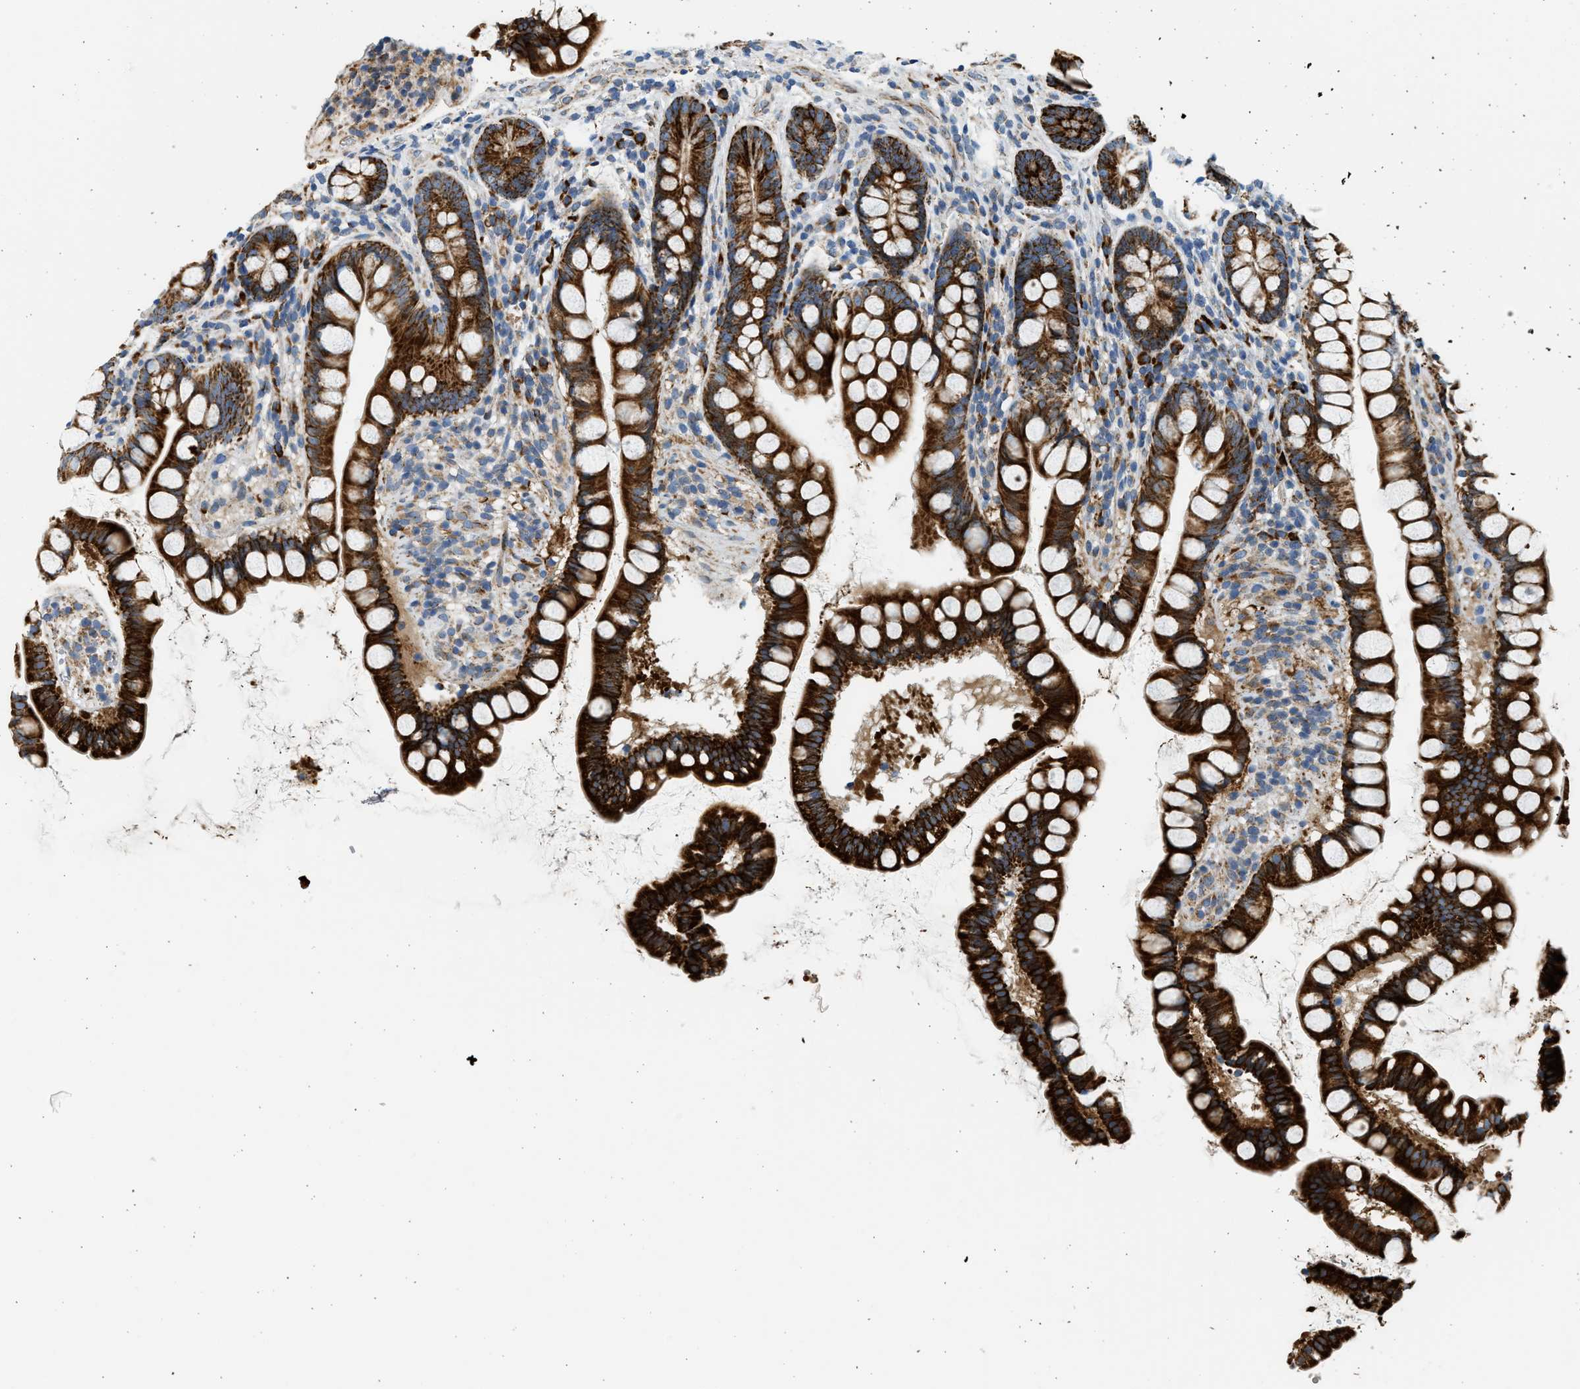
{"staining": {"intensity": "strong", "quantity": ">75%", "location": "cytoplasmic/membranous"}, "tissue": "small intestine", "cell_type": "Glandular cells", "image_type": "normal", "snomed": [{"axis": "morphology", "description": "Normal tissue, NOS"}, {"axis": "topography", "description": "Small intestine"}], "caption": "Glandular cells demonstrate strong cytoplasmic/membranous expression in approximately >75% of cells in normal small intestine. (Stains: DAB (3,3'-diaminobenzidine) in brown, nuclei in blue, Microscopy: brightfield microscopy at high magnification).", "gene": "KCNMB3", "patient": {"sex": "female", "age": 84}}